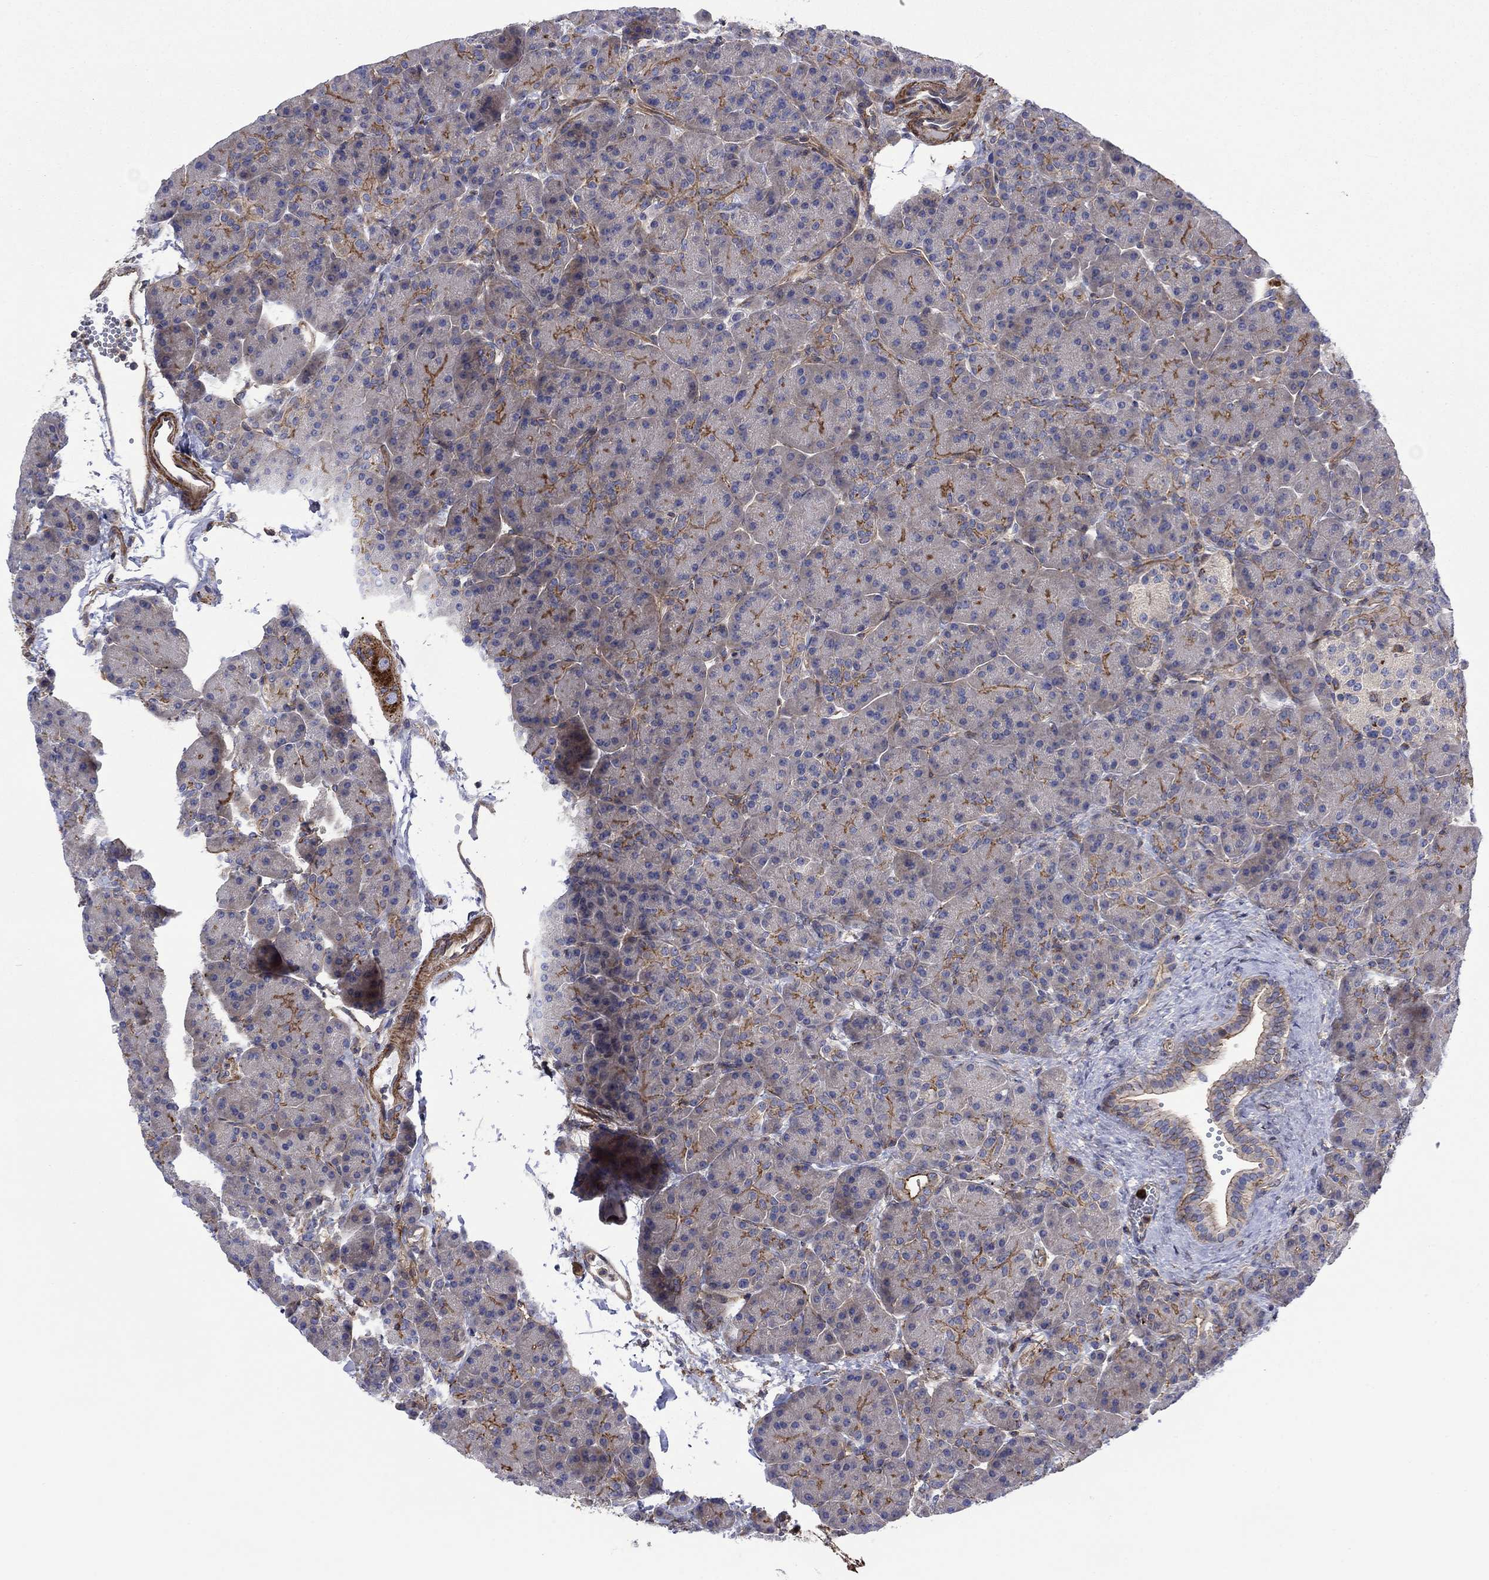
{"staining": {"intensity": "moderate", "quantity": "25%-75%", "location": "cytoplasmic/membranous"}, "tissue": "pancreas", "cell_type": "Exocrine glandular cells", "image_type": "normal", "snomed": [{"axis": "morphology", "description": "Normal tissue, NOS"}, {"axis": "topography", "description": "Pancreas"}], "caption": "High-magnification brightfield microscopy of unremarkable pancreas stained with DAB (brown) and counterstained with hematoxylin (blue). exocrine glandular cells exhibit moderate cytoplasmic/membranous positivity is seen in about25%-75% of cells. Immunohistochemistry stains the protein in brown and the nuclei are stained blue.", "gene": "PAG1", "patient": {"sex": "female", "age": 63}}